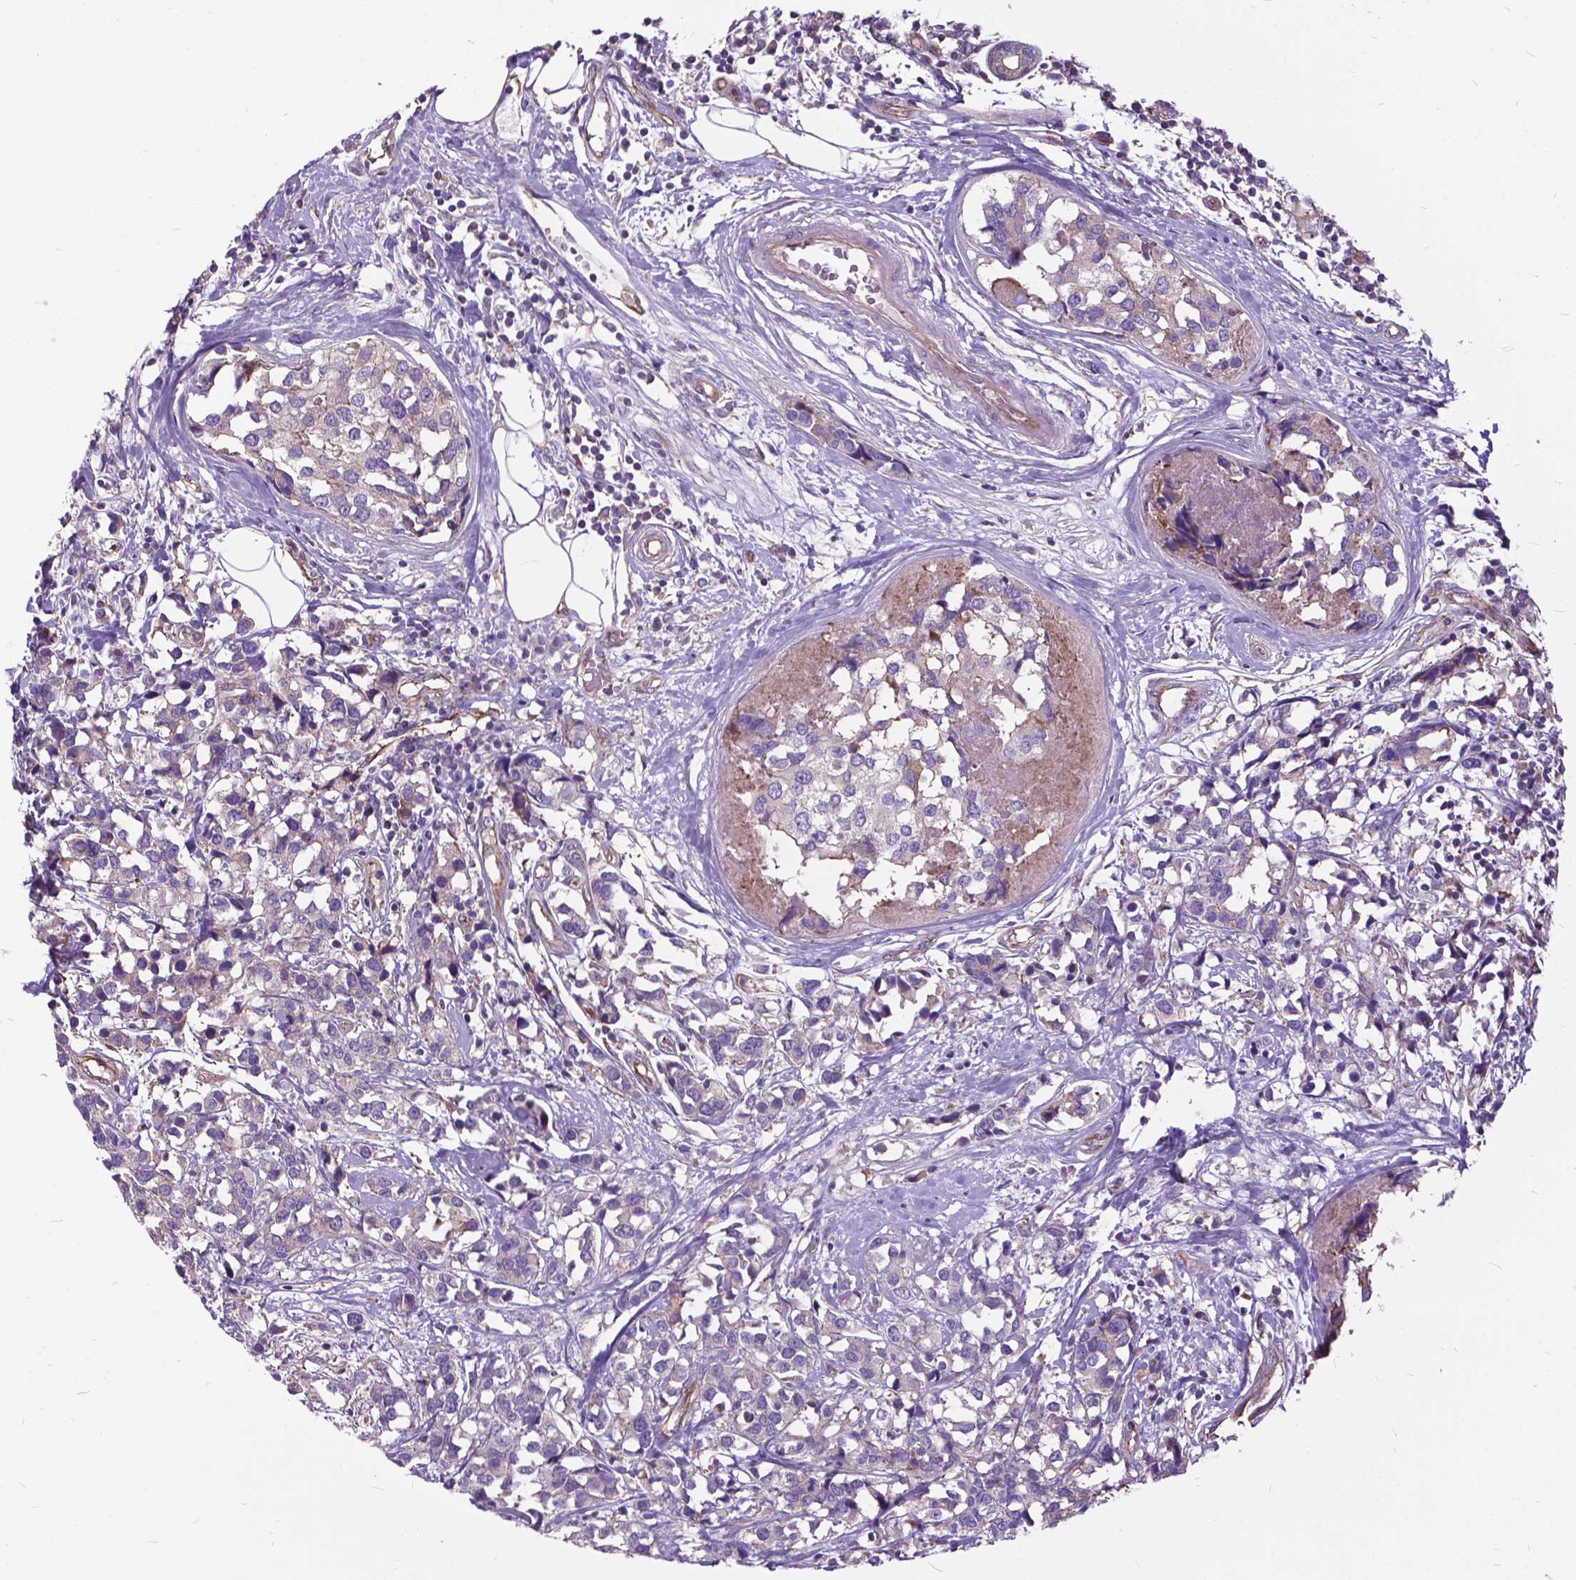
{"staining": {"intensity": "negative", "quantity": "none", "location": "none"}, "tissue": "breast cancer", "cell_type": "Tumor cells", "image_type": "cancer", "snomed": [{"axis": "morphology", "description": "Lobular carcinoma"}, {"axis": "topography", "description": "Breast"}], "caption": "Histopathology image shows no significant protein staining in tumor cells of breast lobular carcinoma.", "gene": "FLT4", "patient": {"sex": "female", "age": 59}}